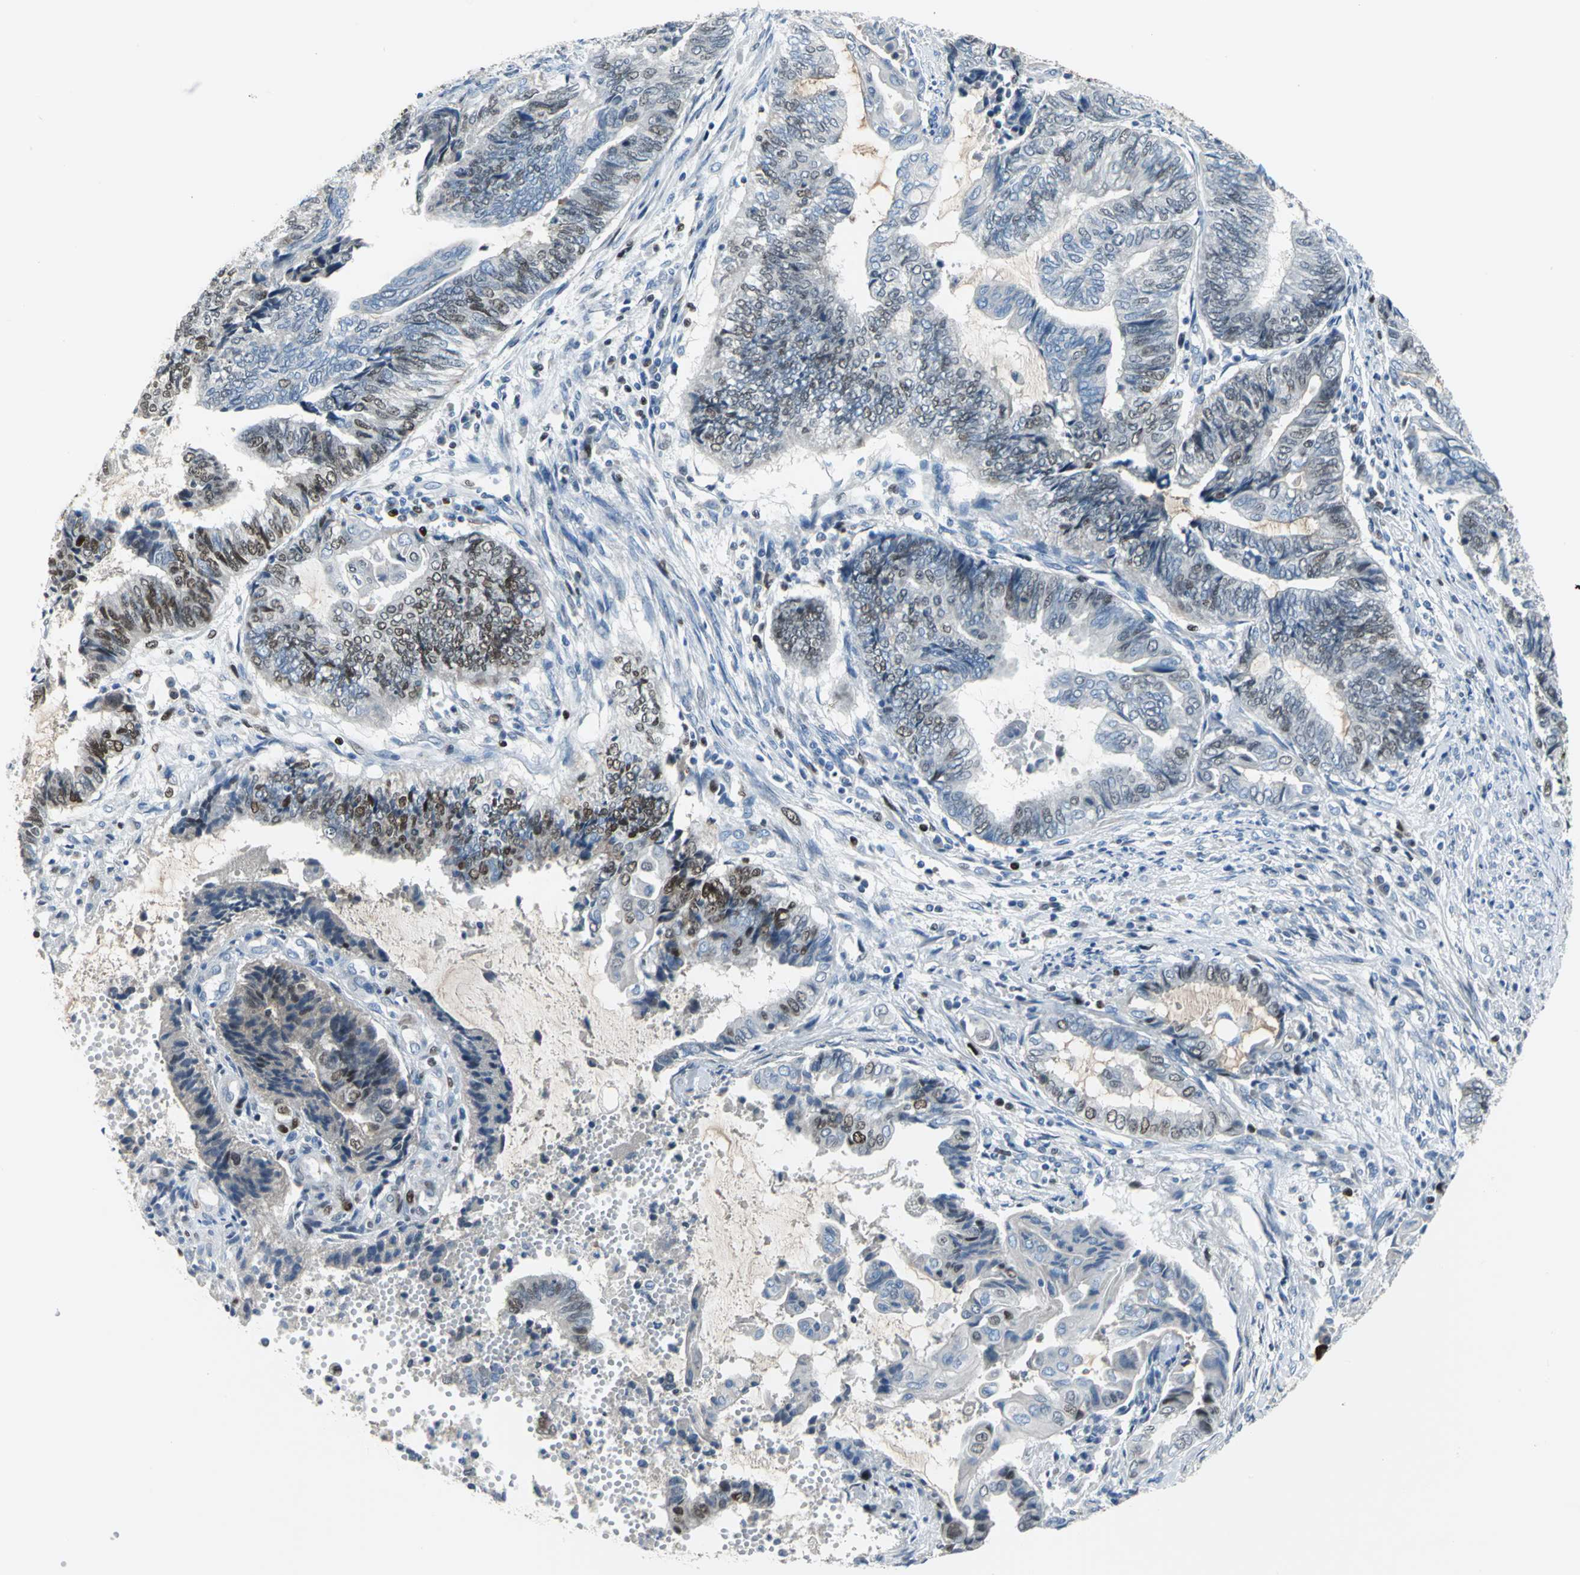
{"staining": {"intensity": "moderate", "quantity": "25%-75%", "location": "nuclear"}, "tissue": "endometrial cancer", "cell_type": "Tumor cells", "image_type": "cancer", "snomed": [{"axis": "morphology", "description": "Adenocarcinoma, NOS"}, {"axis": "topography", "description": "Uterus"}, {"axis": "topography", "description": "Endometrium"}], "caption": "Protein expression by IHC demonstrates moderate nuclear expression in approximately 25%-75% of tumor cells in endometrial adenocarcinoma.", "gene": "MCM4", "patient": {"sex": "female", "age": 70}}